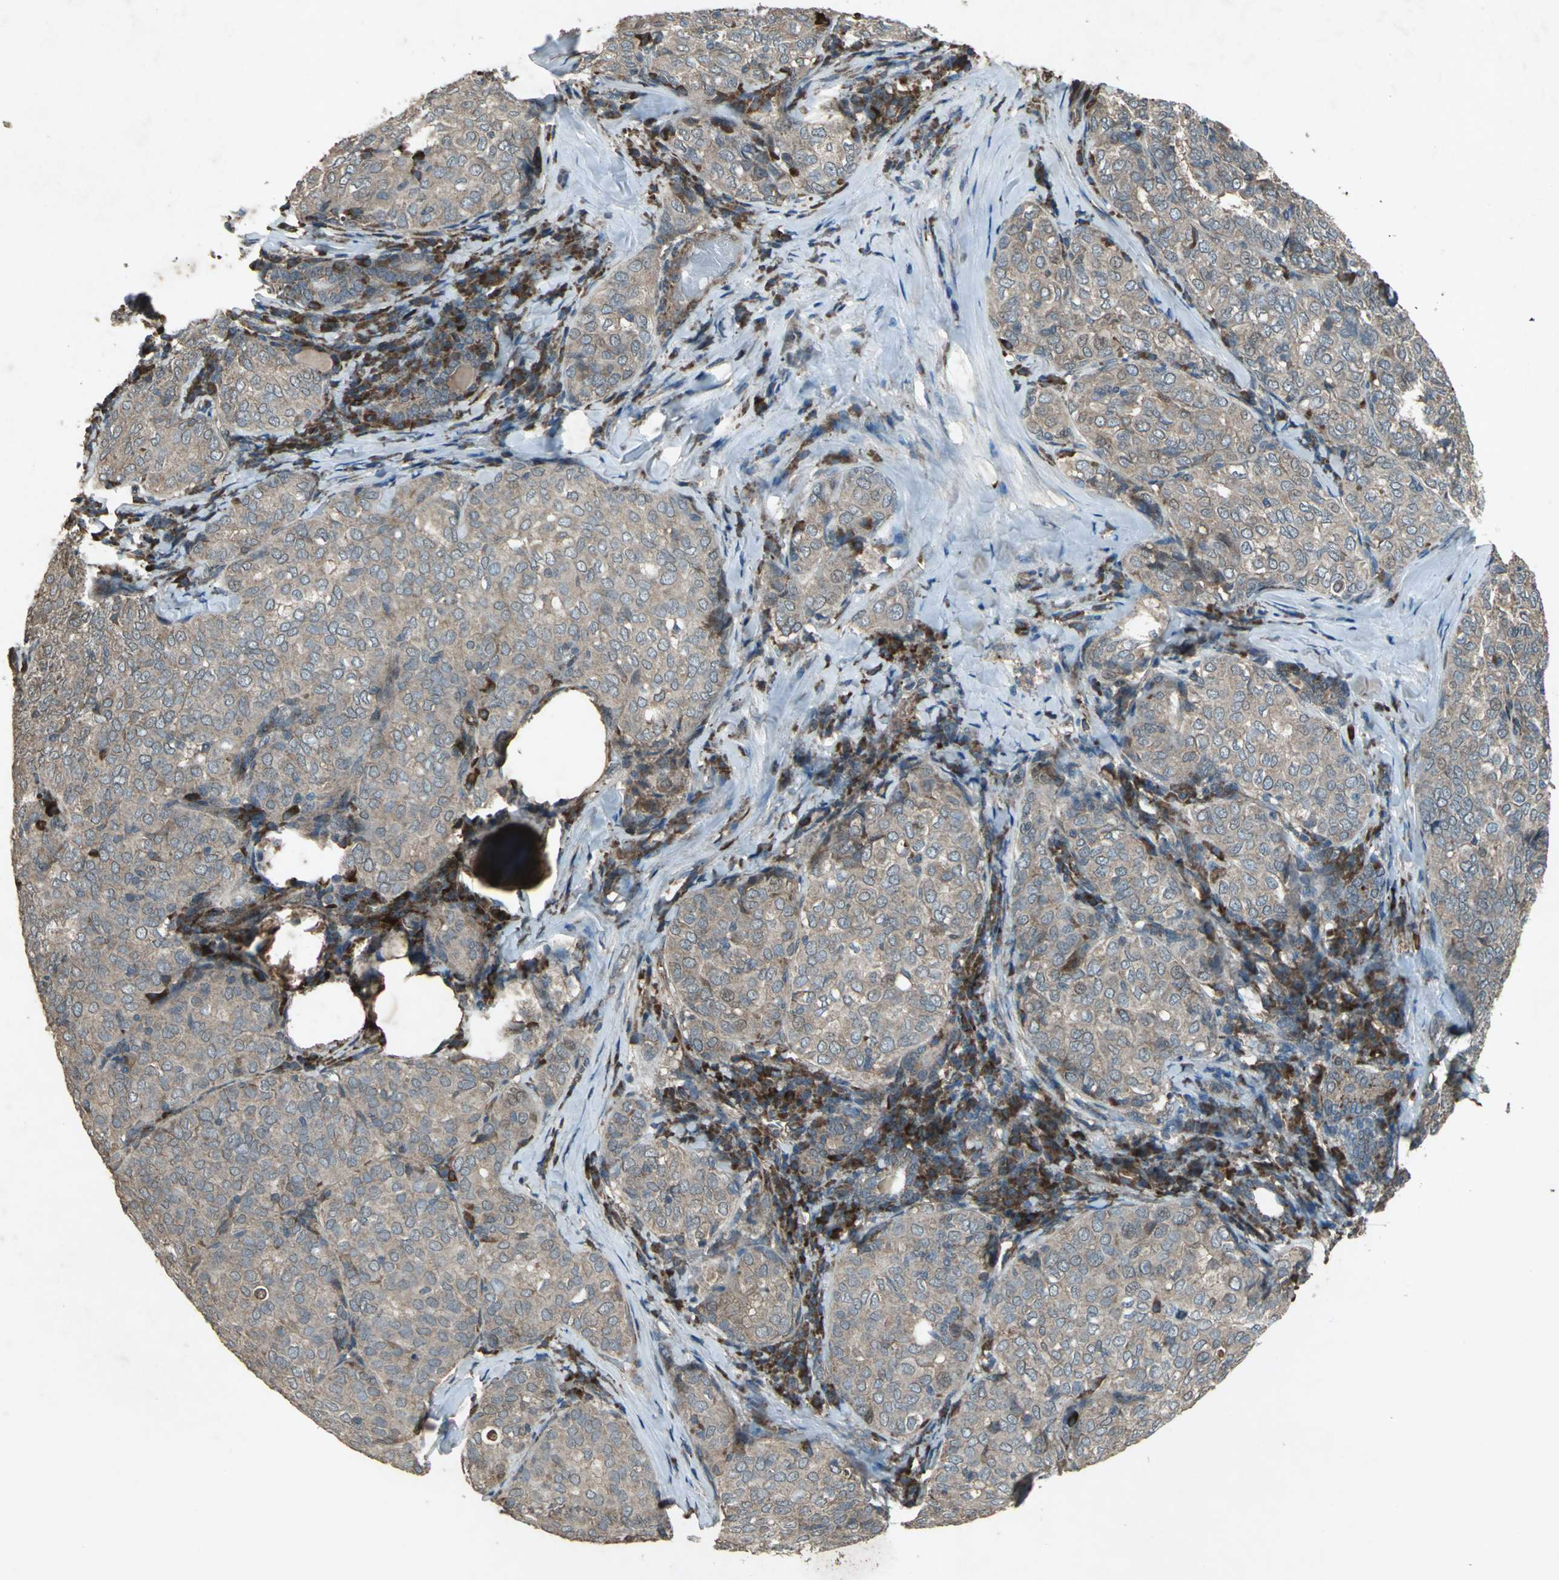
{"staining": {"intensity": "weak", "quantity": ">75%", "location": "cytoplasmic/membranous"}, "tissue": "thyroid cancer", "cell_type": "Tumor cells", "image_type": "cancer", "snomed": [{"axis": "morphology", "description": "Papillary adenocarcinoma, NOS"}, {"axis": "topography", "description": "Thyroid gland"}], "caption": "Protein analysis of thyroid cancer tissue displays weak cytoplasmic/membranous staining in approximately >75% of tumor cells.", "gene": "SEPTIN4", "patient": {"sex": "female", "age": 30}}